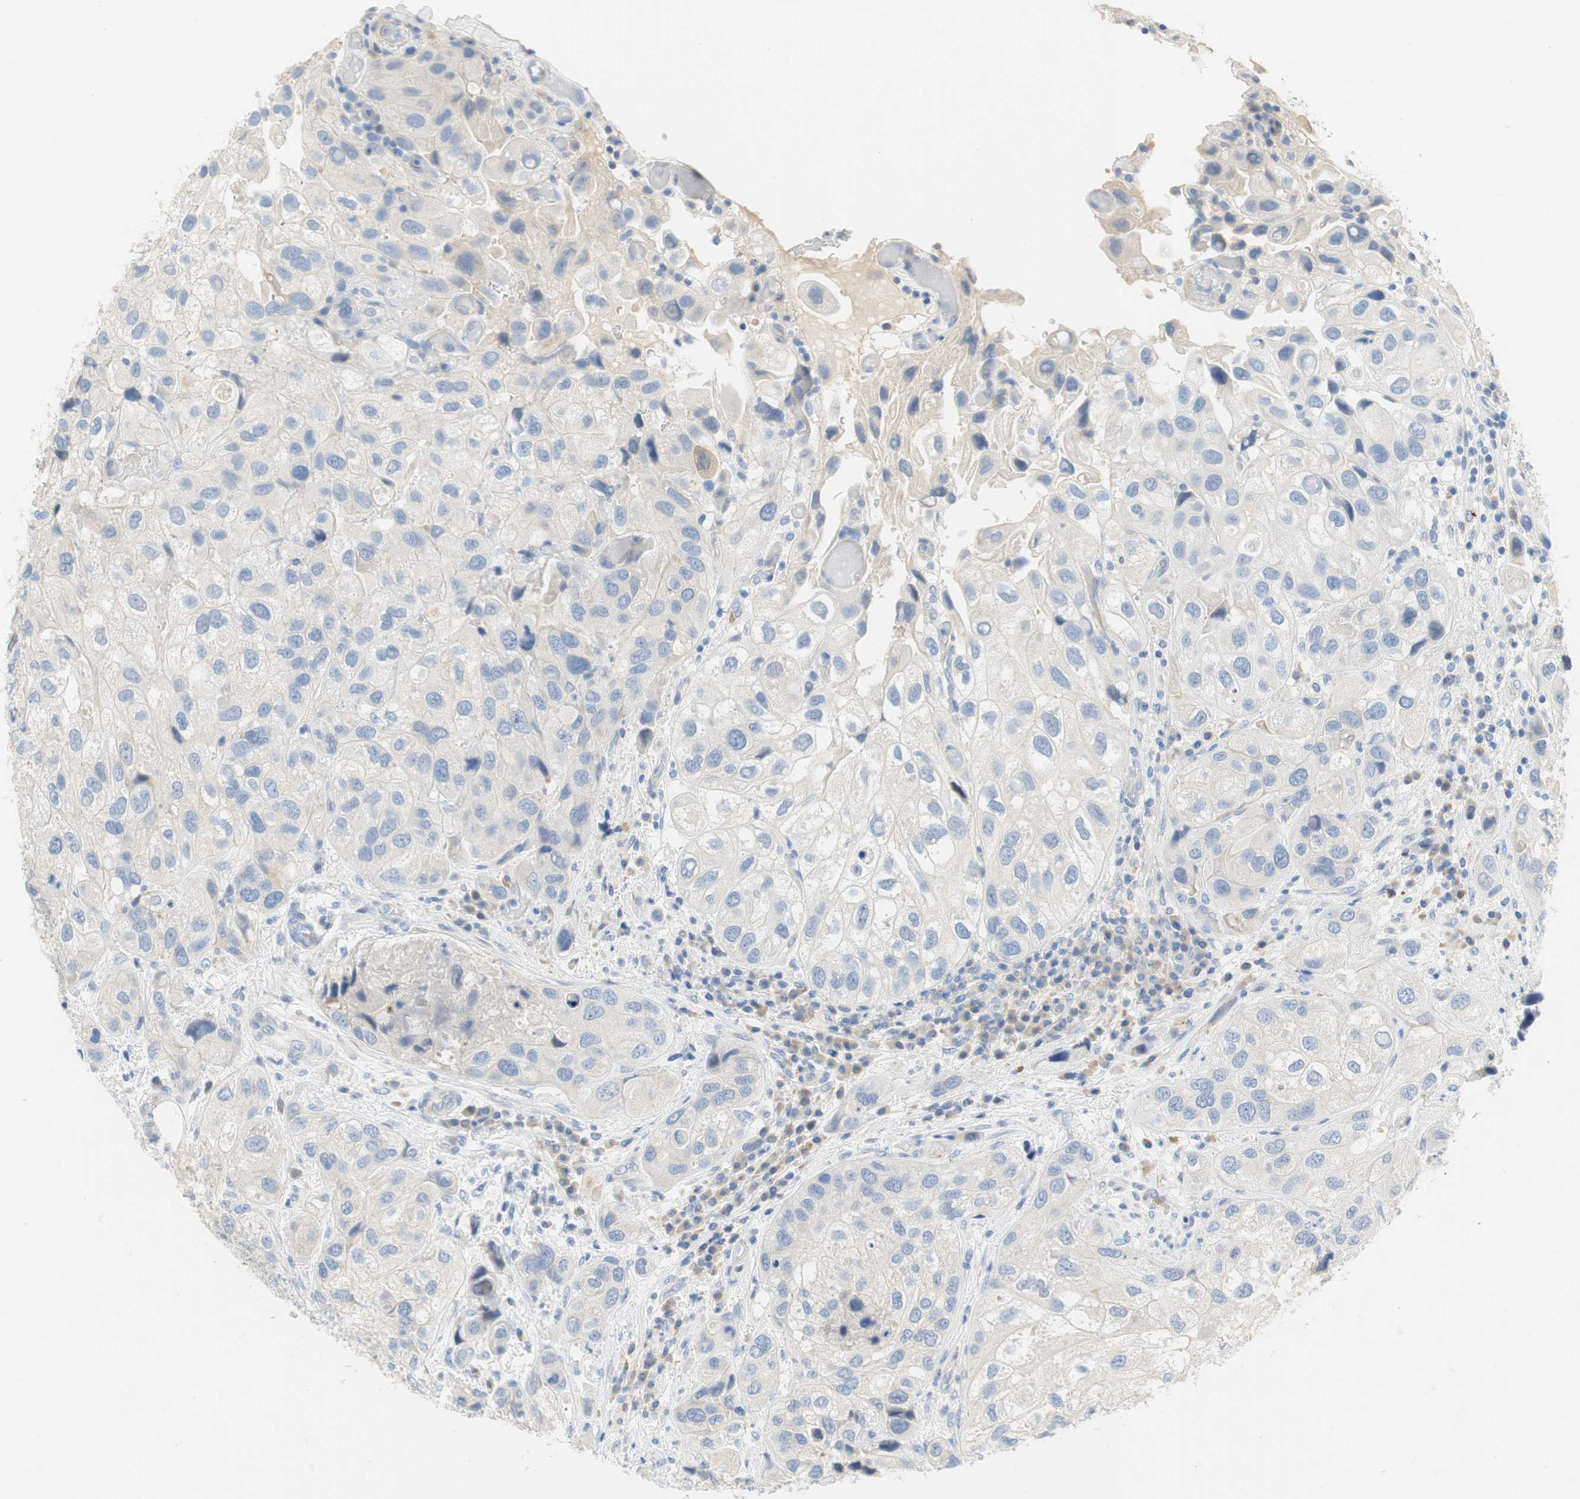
{"staining": {"intensity": "negative", "quantity": "none", "location": "none"}, "tissue": "urothelial cancer", "cell_type": "Tumor cells", "image_type": "cancer", "snomed": [{"axis": "morphology", "description": "Urothelial carcinoma, High grade"}, {"axis": "topography", "description": "Urinary bladder"}], "caption": "A high-resolution histopathology image shows IHC staining of urothelial cancer, which demonstrates no significant staining in tumor cells. (DAB (3,3'-diaminobenzidine) immunohistochemistry (IHC) with hematoxylin counter stain).", "gene": "CCM2L", "patient": {"sex": "female", "age": 64}}